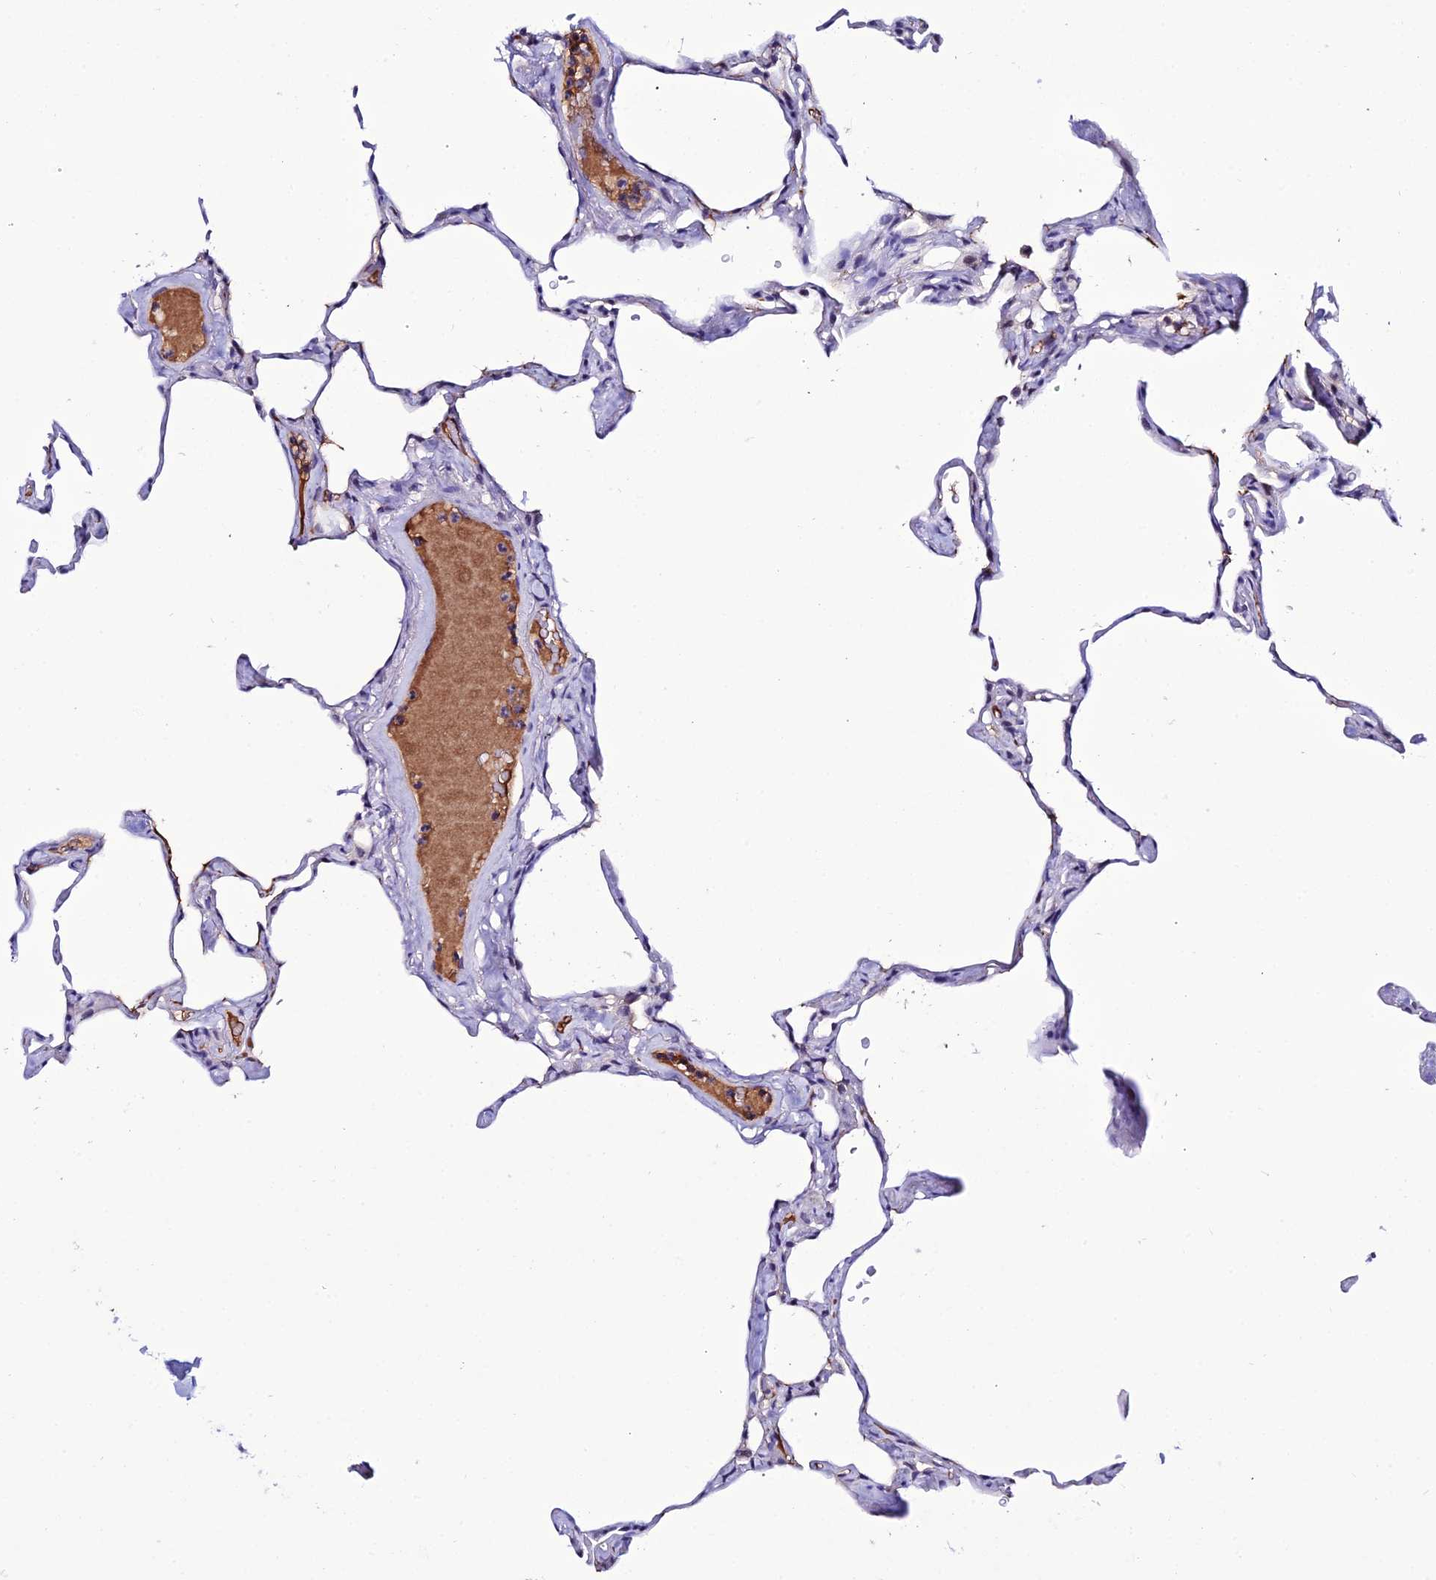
{"staining": {"intensity": "negative", "quantity": "none", "location": "none"}, "tissue": "lung", "cell_type": "Alveolar cells", "image_type": "normal", "snomed": [{"axis": "morphology", "description": "Normal tissue, NOS"}, {"axis": "topography", "description": "Lung"}], "caption": "An immunohistochemistry (IHC) micrograph of normal lung is shown. There is no staining in alveolar cells of lung. (Brightfield microscopy of DAB (3,3'-diaminobenzidine) IHC at high magnification).", "gene": "DEFB132", "patient": {"sex": "male", "age": 65}}